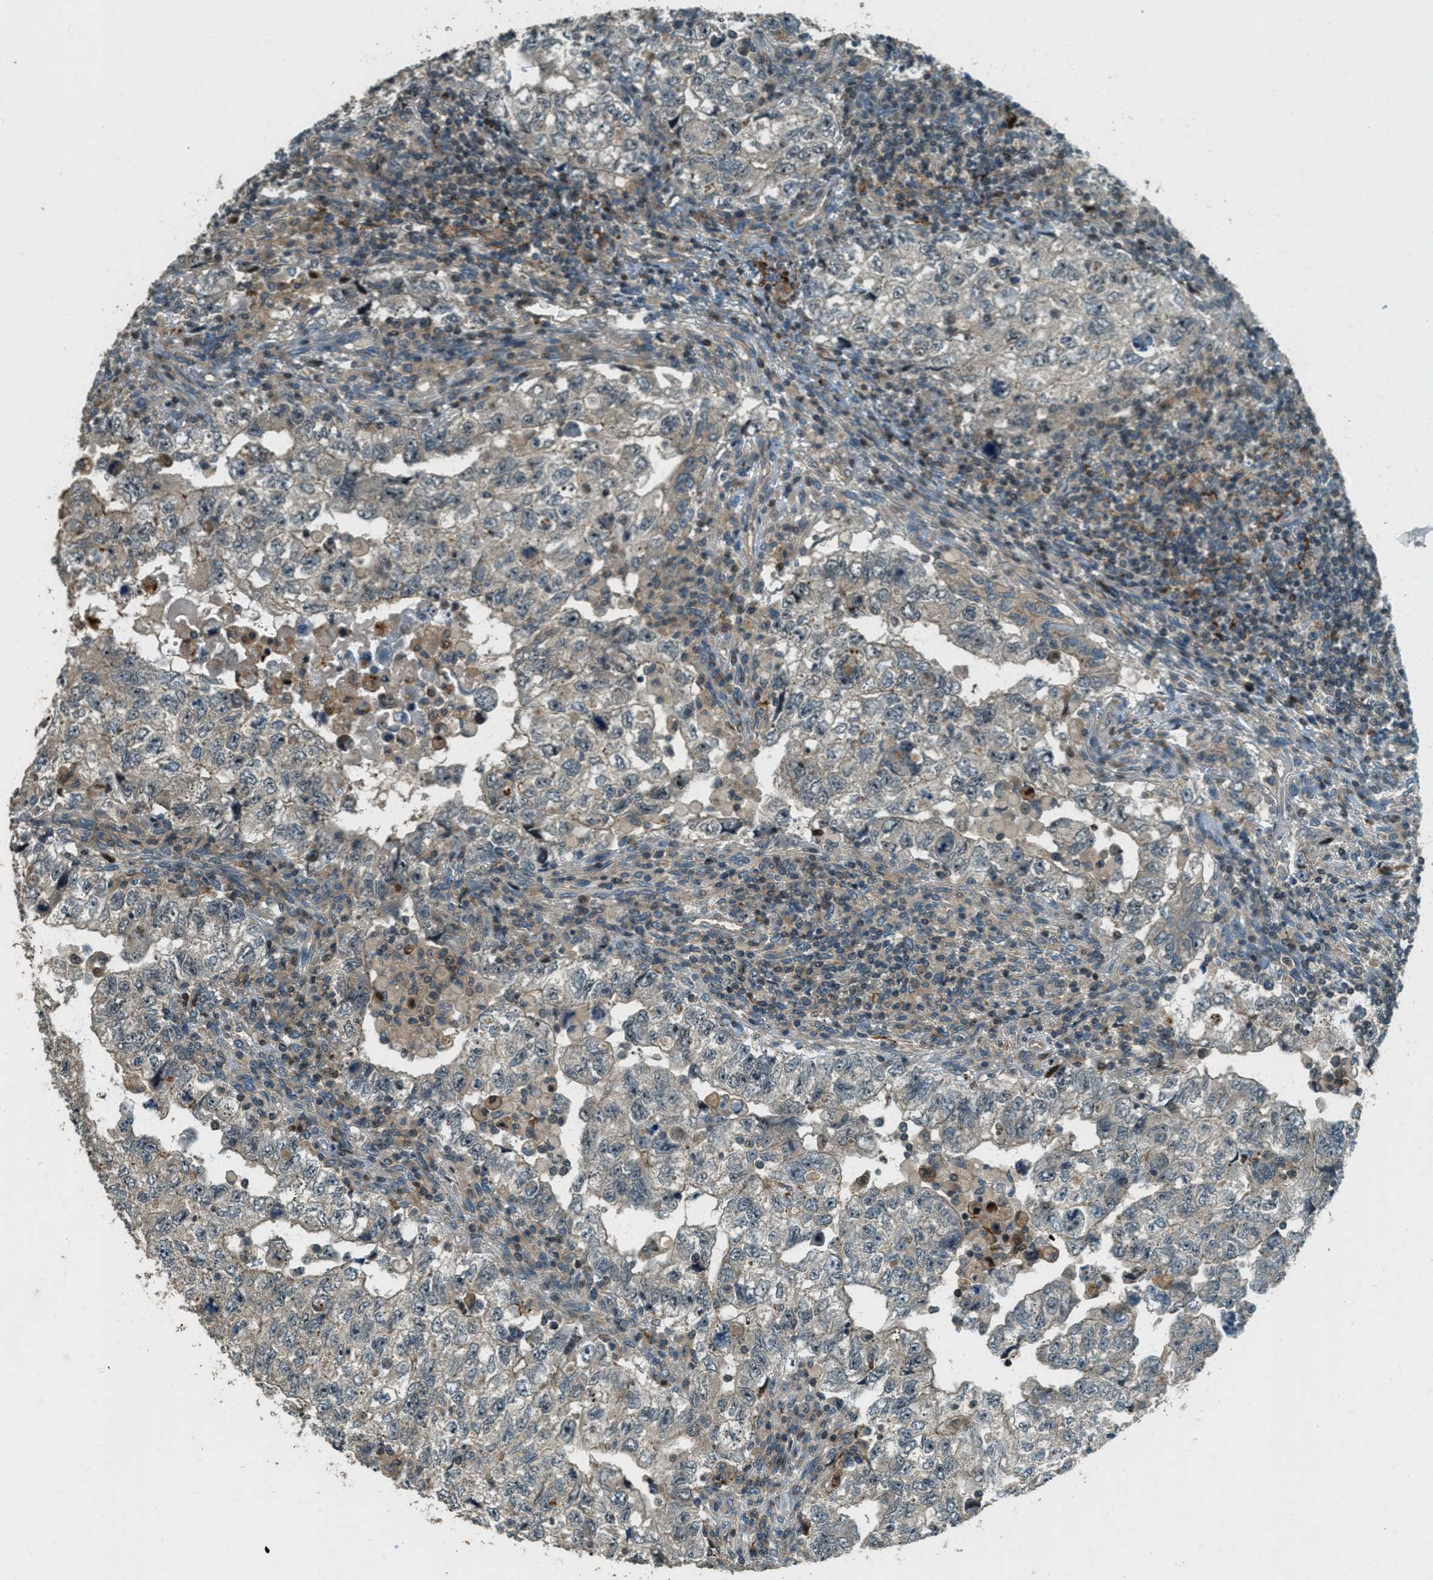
{"staining": {"intensity": "weak", "quantity": "<25%", "location": "cytoplasmic/membranous"}, "tissue": "testis cancer", "cell_type": "Tumor cells", "image_type": "cancer", "snomed": [{"axis": "morphology", "description": "Carcinoma, Embryonal, NOS"}, {"axis": "topography", "description": "Testis"}], "caption": "The immunohistochemistry (IHC) histopathology image has no significant staining in tumor cells of testis cancer (embryonal carcinoma) tissue.", "gene": "PTPN23", "patient": {"sex": "male", "age": 36}}